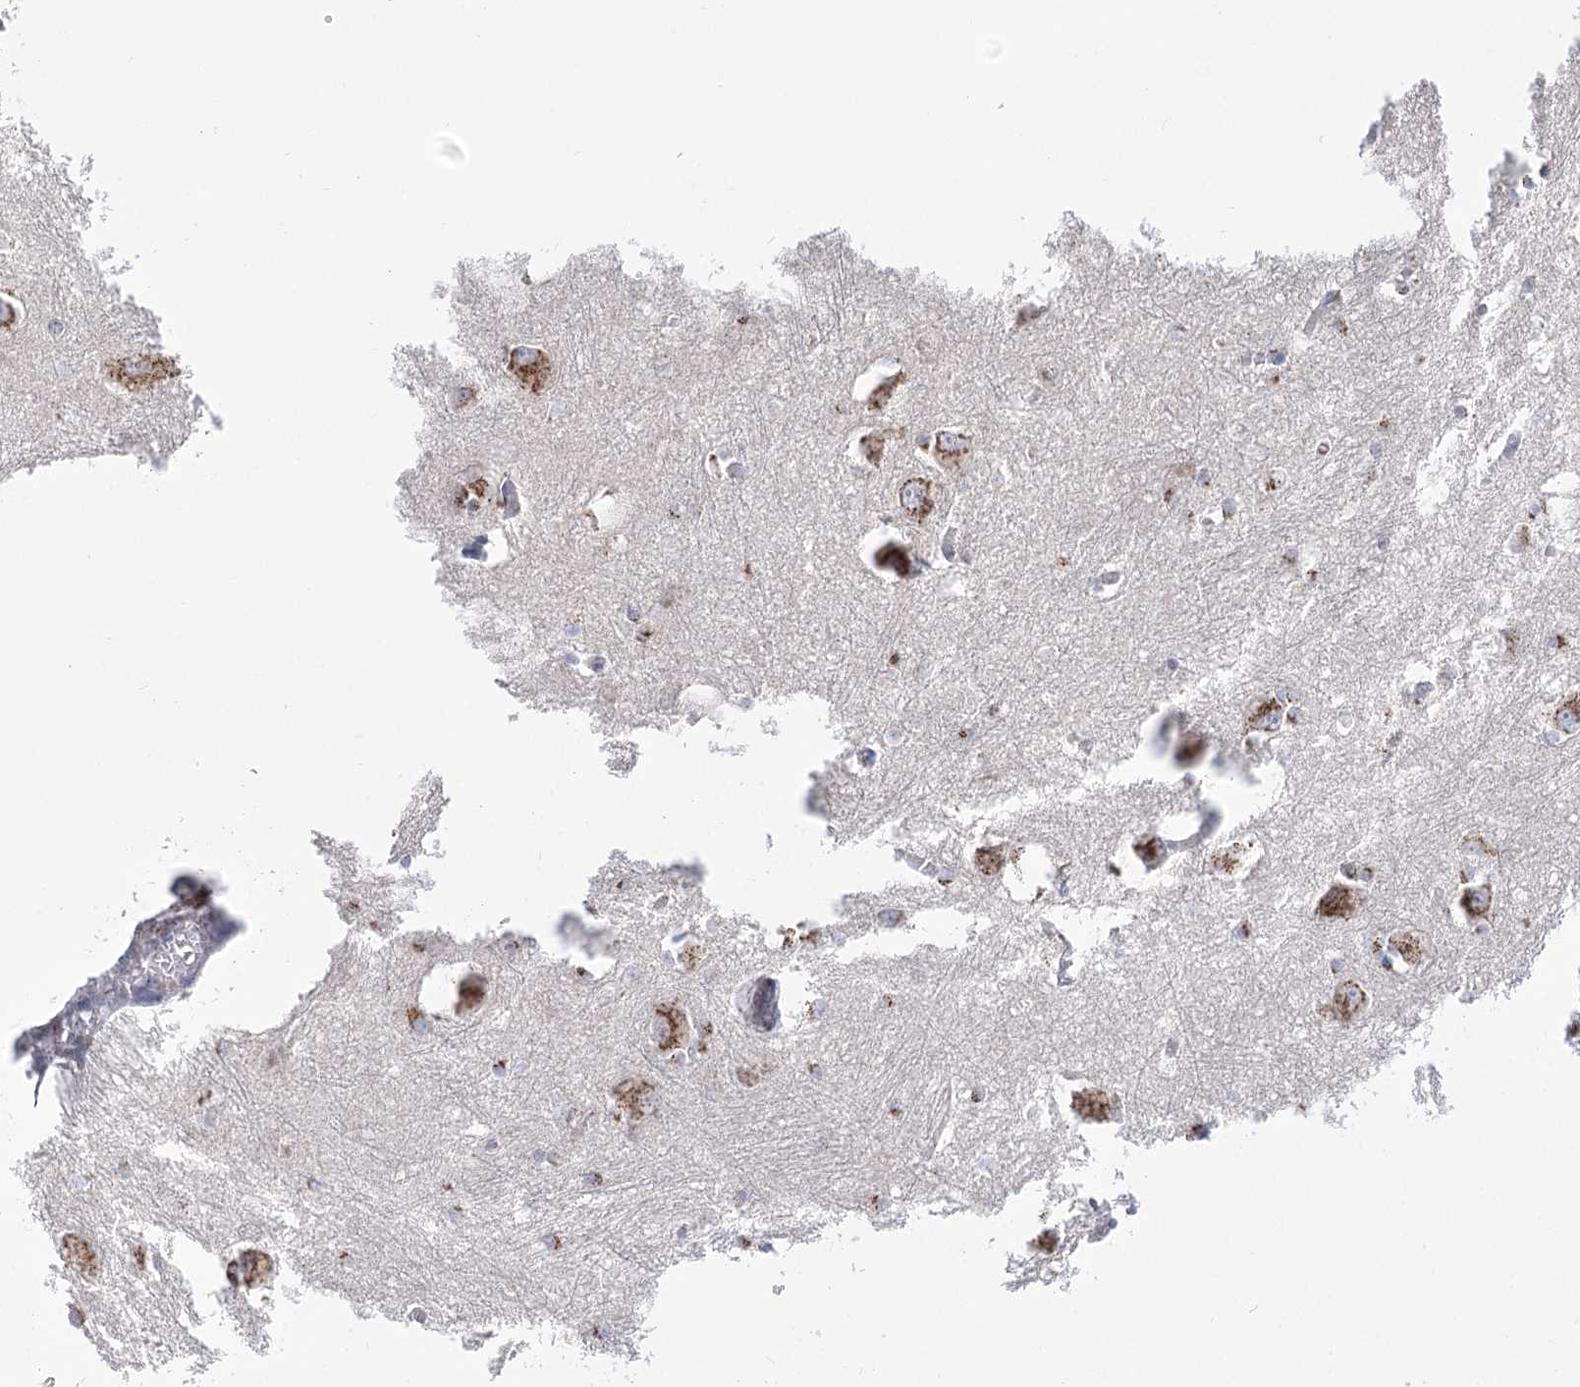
{"staining": {"intensity": "moderate", "quantity": "<25%", "location": "cytoplasmic/membranous"}, "tissue": "caudate", "cell_type": "Glial cells", "image_type": "normal", "snomed": [{"axis": "morphology", "description": "Normal tissue, NOS"}, {"axis": "topography", "description": "Lateral ventricle wall"}], "caption": "An immunohistochemistry (IHC) micrograph of unremarkable tissue is shown. Protein staining in brown shows moderate cytoplasmic/membranous positivity in caudate within glial cells.", "gene": "TMEM165", "patient": {"sex": "male", "age": 37}}